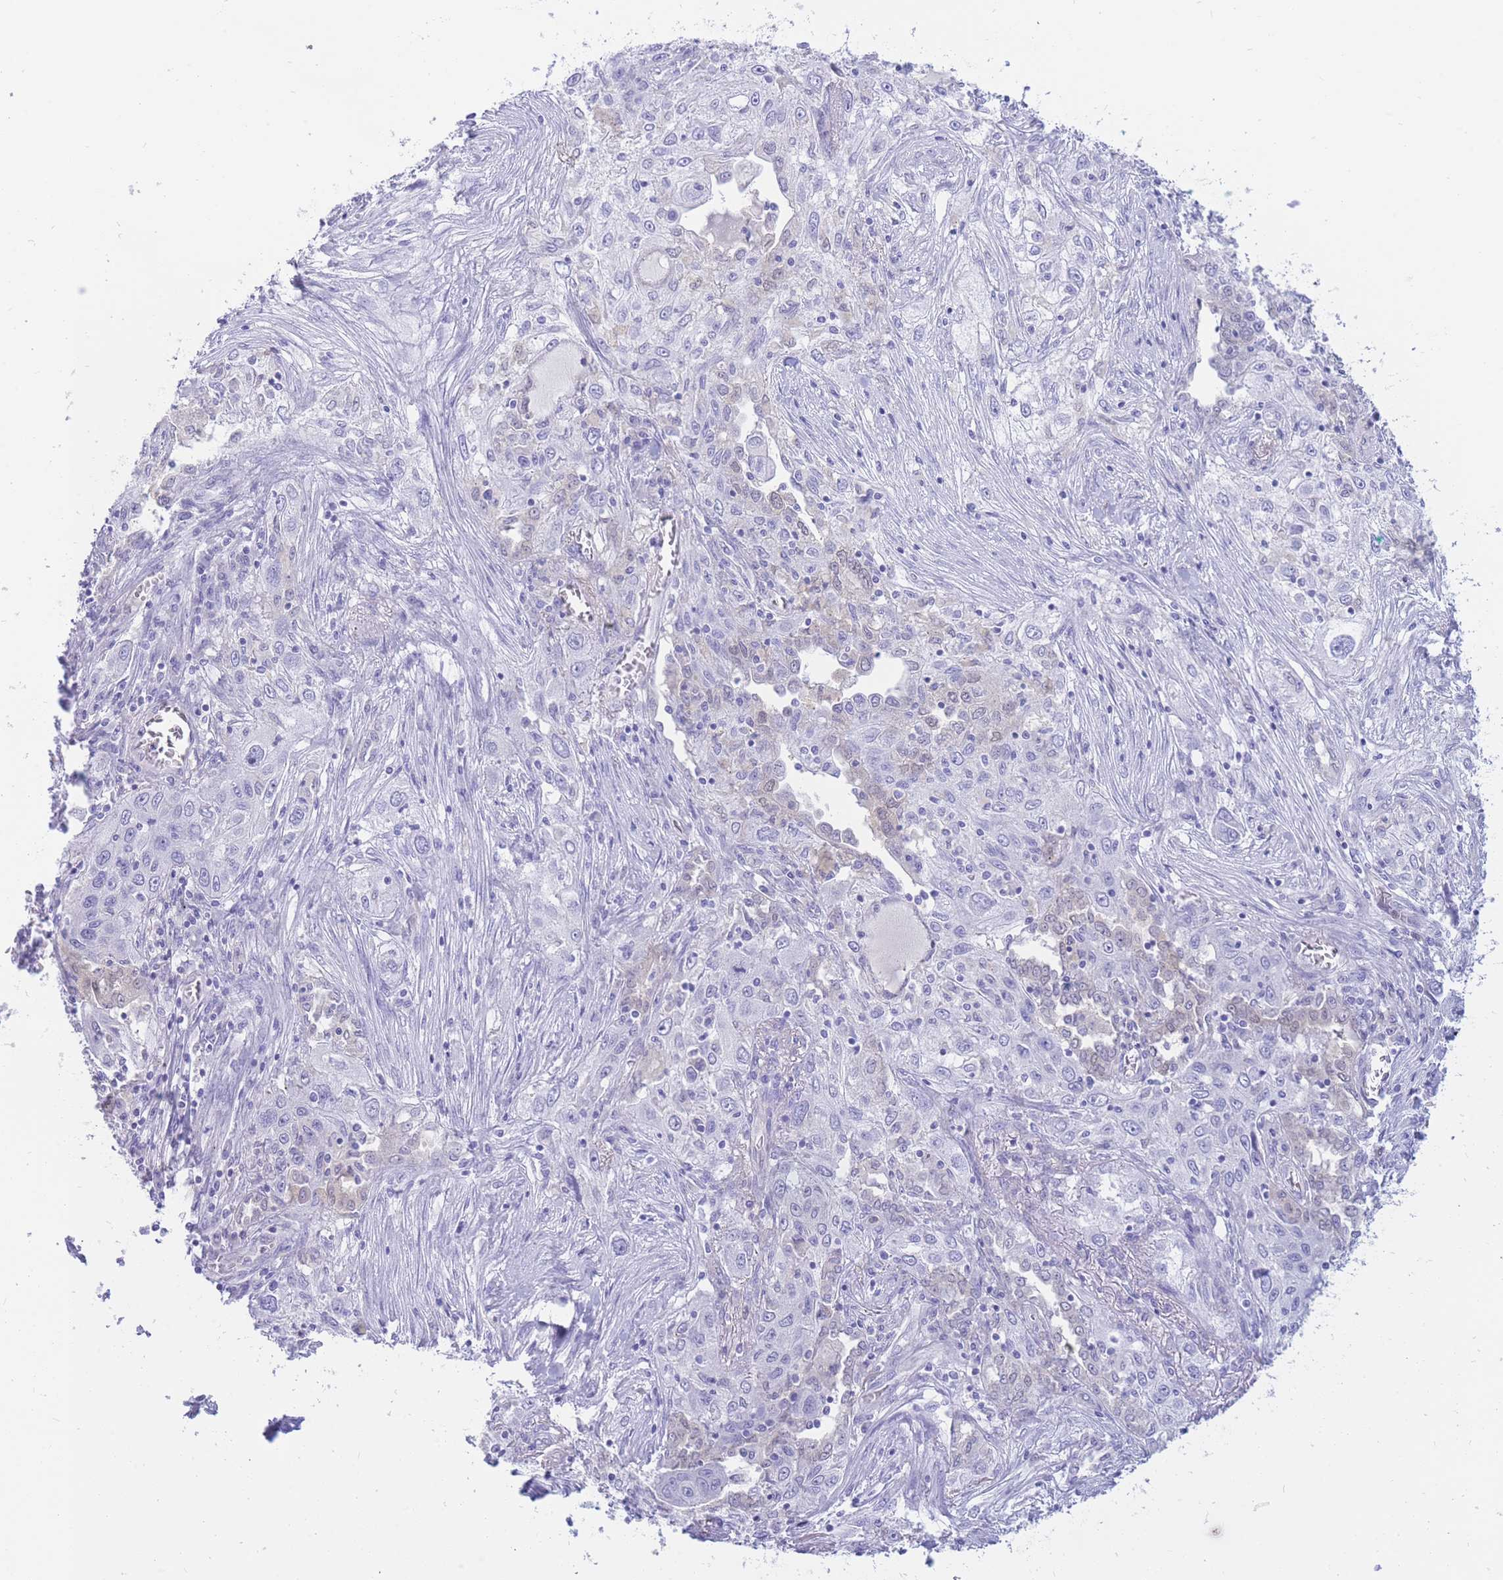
{"staining": {"intensity": "negative", "quantity": "none", "location": "none"}, "tissue": "lung cancer", "cell_type": "Tumor cells", "image_type": "cancer", "snomed": [{"axis": "morphology", "description": "Squamous cell carcinoma, NOS"}, {"axis": "topography", "description": "Lung"}], "caption": "Protein analysis of lung cancer exhibits no significant expression in tumor cells.", "gene": "SULT1A1", "patient": {"sex": "female", "age": 69}}